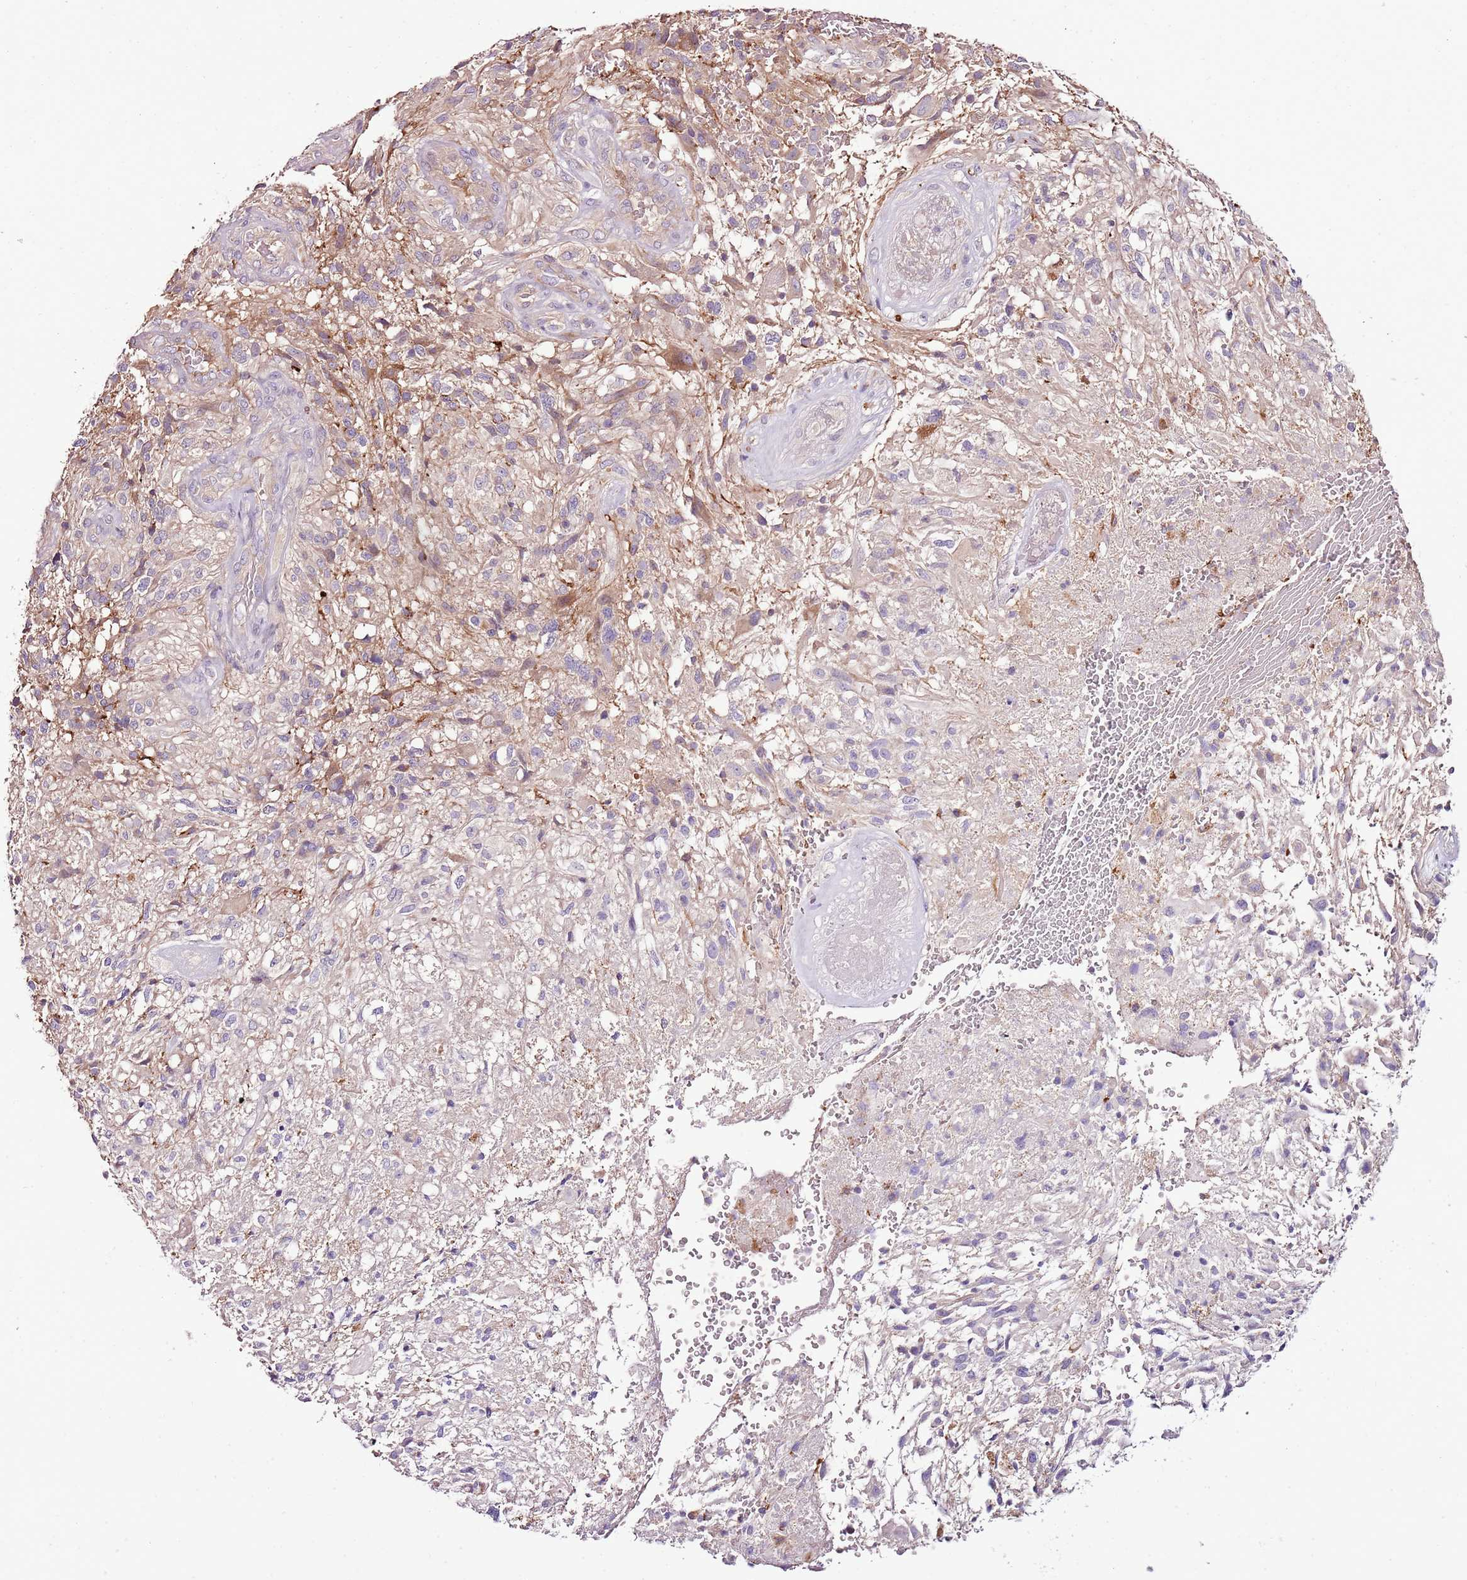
{"staining": {"intensity": "negative", "quantity": "none", "location": "none"}, "tissue": "glioma", "cell_type": "Tumor cells", "image_type": "cancer", "snomed": [{"axis": "morphology", "description": "Glioma, malignant, High grade"}, {"axis": "topography", "description": "Brain"}], "caption": "Human high-grade glioma (malignant) stained for a protein using IHC shows no expression in tumor cells.", "gene": "DENR", "patient": {"sex": "male", "age": 56}}